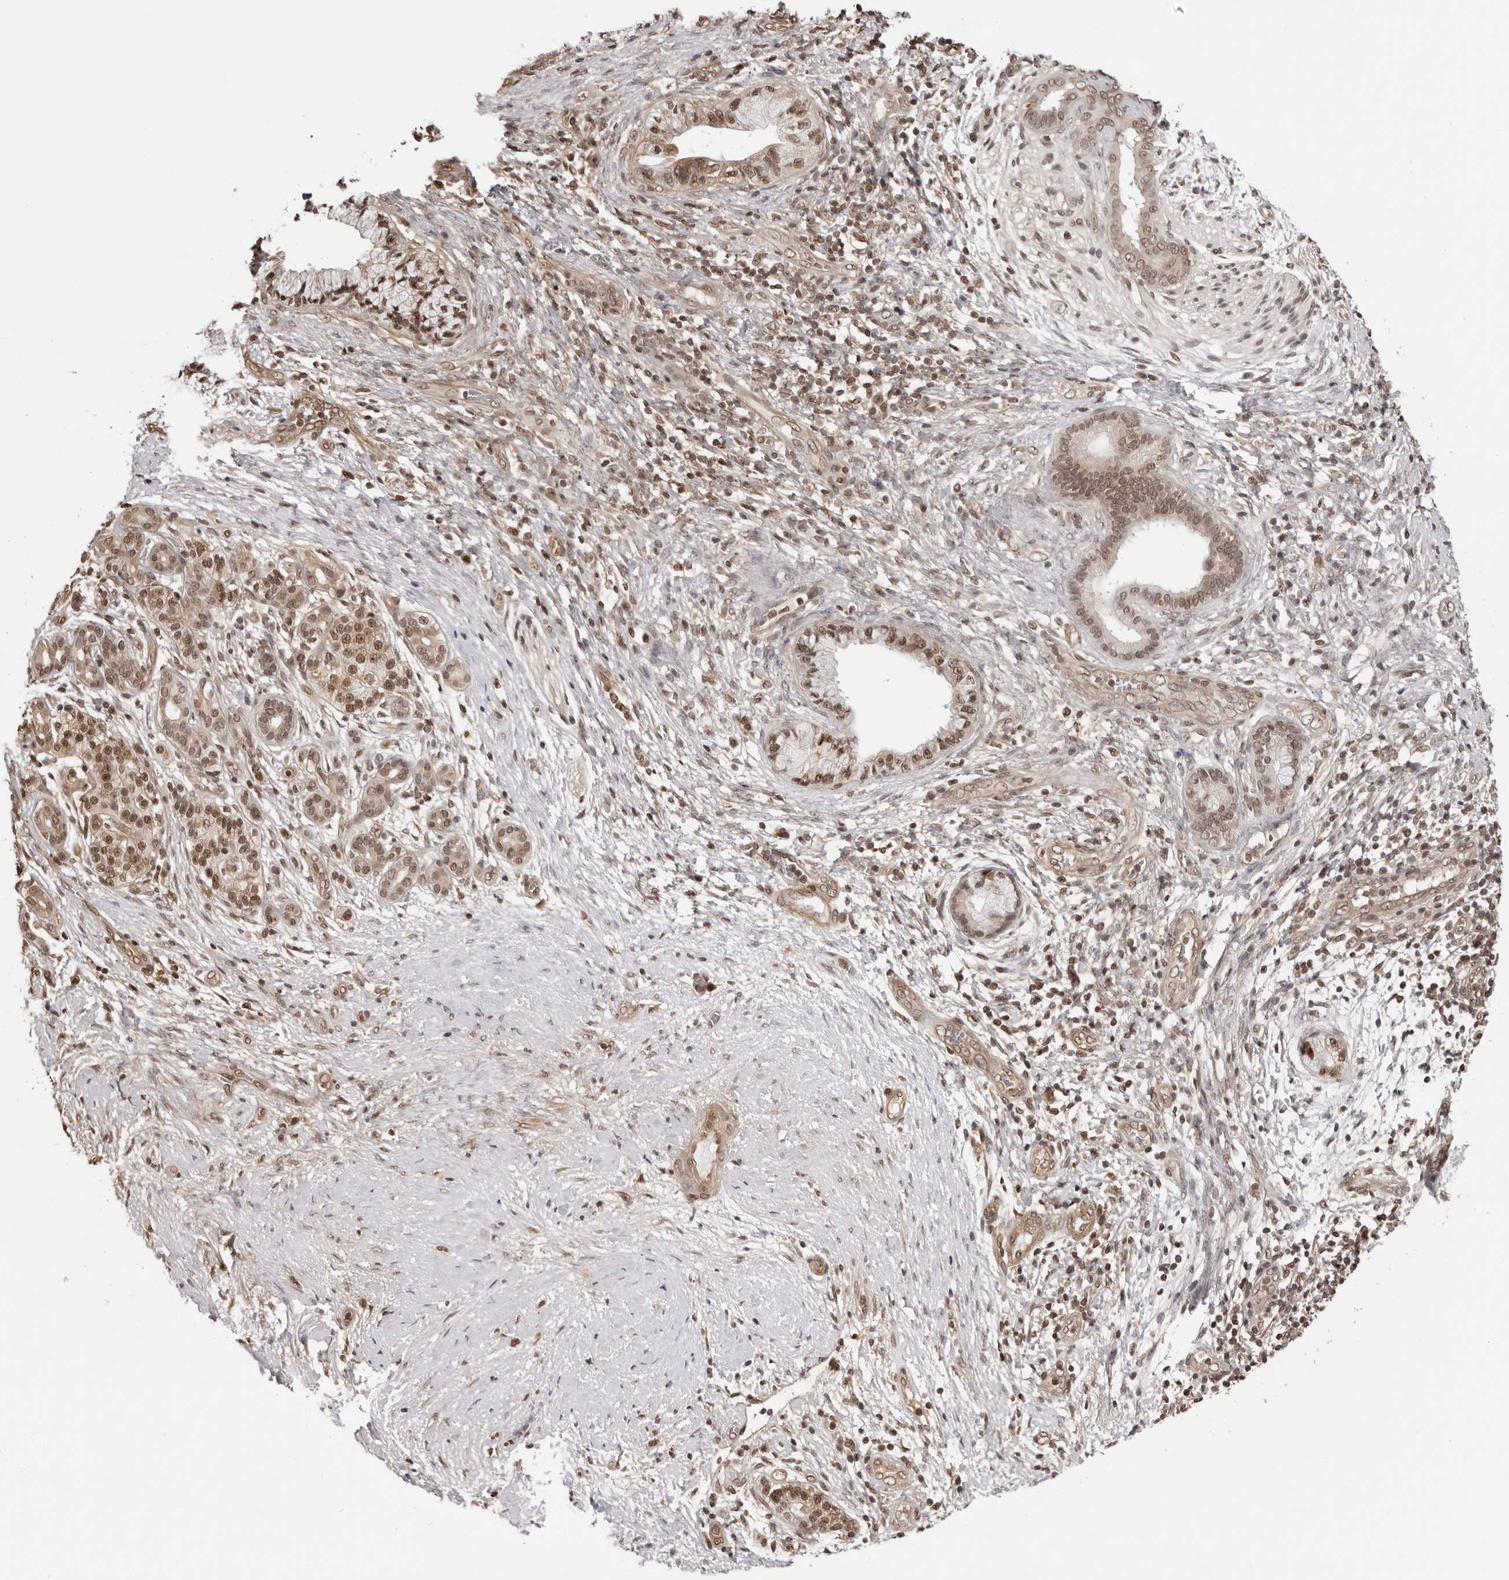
{"staining": {"intensity": "moderate", "quantity": ">75%", "location": "nuclear"}, "tissue": "pancreatic cancer", "cell_type": "Tumor cells", "image_type": "cancer", "snomed": [{"axis": "morphology", "description": "Adenocarcinoma, NOS"}, {"axis": "topography", "description": "Pancreas"}], "caption": "This is a histology image of immunohistochemistry staining of pancreatic adenocarcinoma, which shows moderate expression in the nuclear of tumor cells.", "gene": "SDE2", "patient": {"sex": "male", "age": 59}}